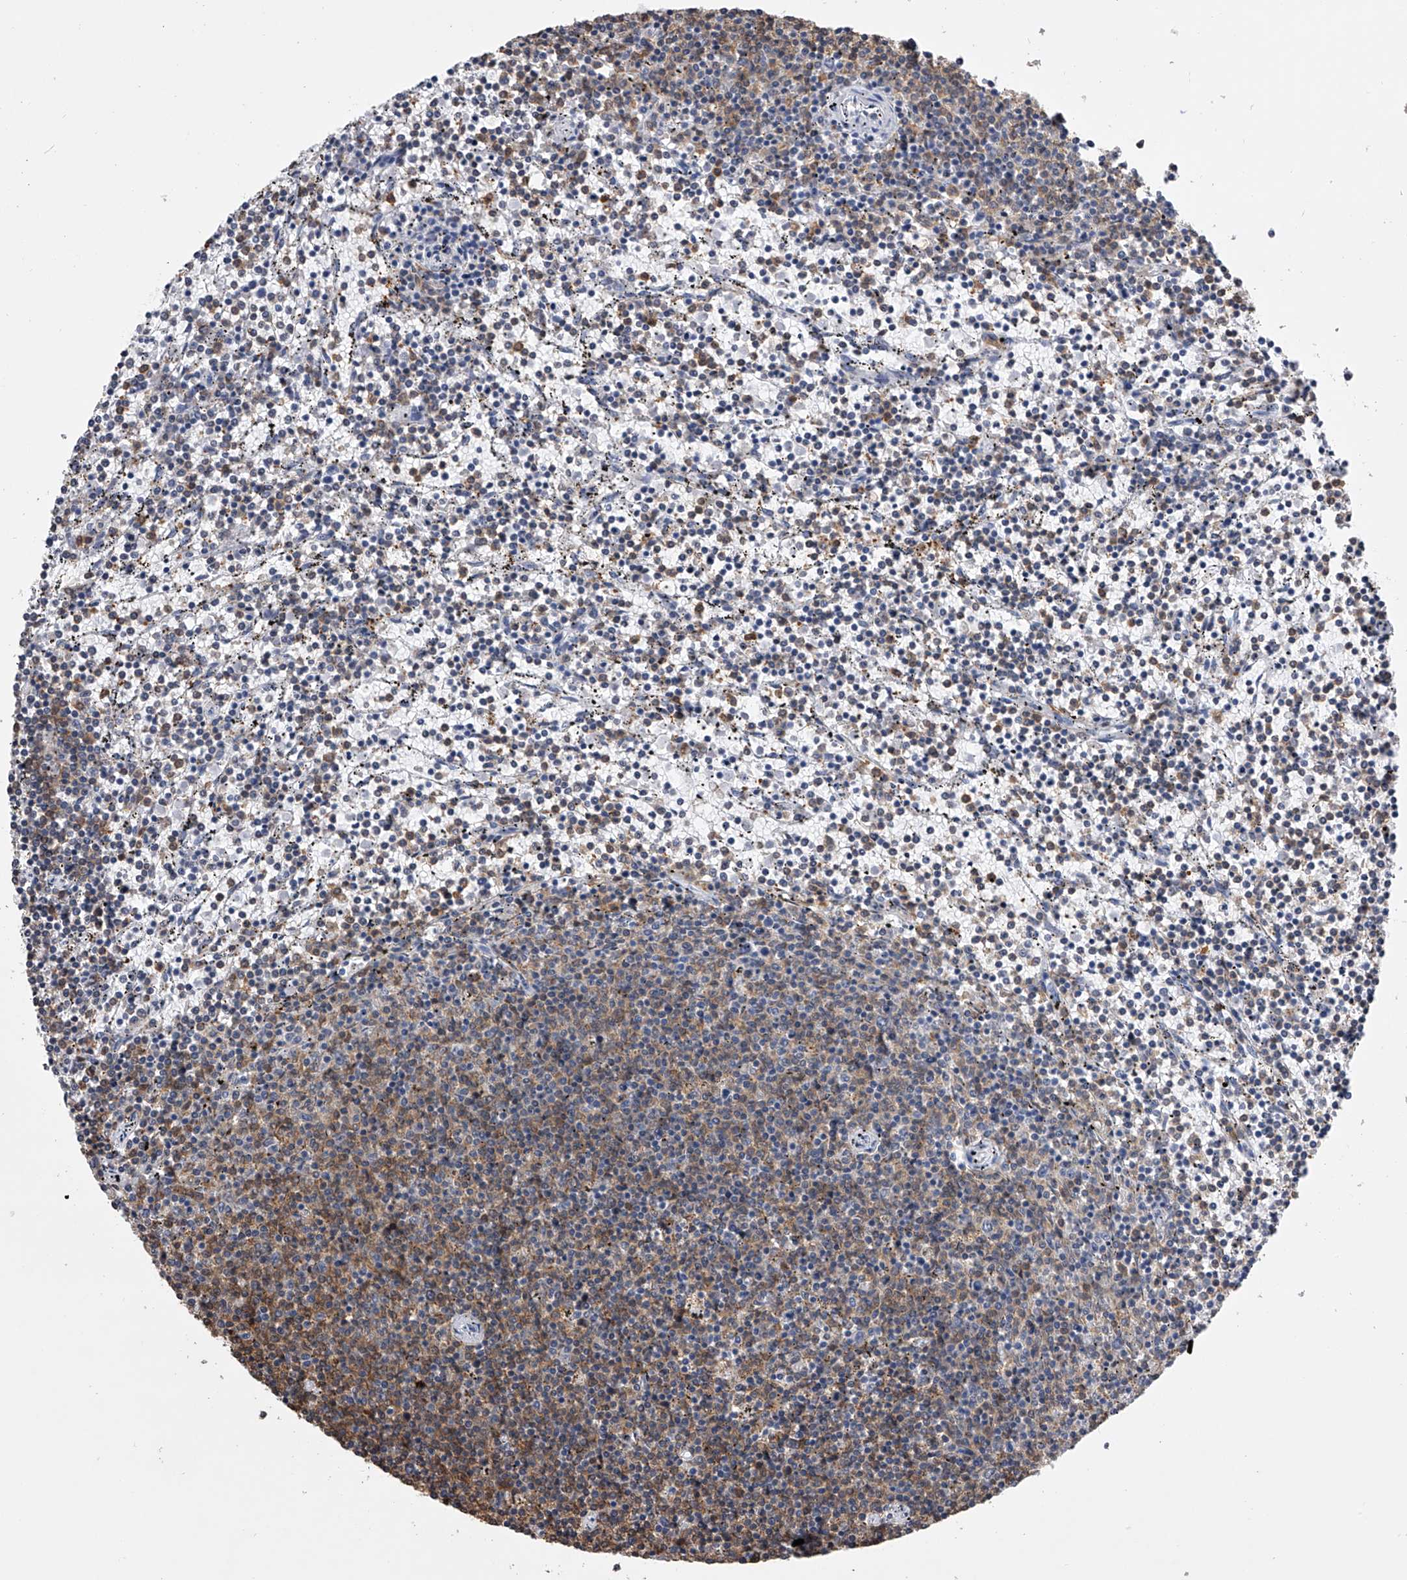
{"staining": {"intensity": "moderate", "quantity": "25%-75%", "location": "cytoplasmic/membranous"}, "tissue": "lymphoma", "cell_type": "Tumor cells", "image_type": "cancer", "snomed": [{"axis": "morphology", "description": "Malignant lymphoma, non-Hodgkin's type, Low grade"}, {"axis": "topography", "description": "Spleen"}], "caption": "Immunohistochemistry staining of lymphoma, which exhibits medium levels of moderate cytoplasmic/membranous positivity in approximately 25%-75% of tumor cells indicating moderate cytoplasmic/membranous protein staining. The staining was performed using DAB (3,3'-diaminobenzidine) (brown) for protein detection and nuclei were counterstained in hematoxylin (blue).", "gene": "TASP1", "patient": {"sex": "female", "age": 50}}